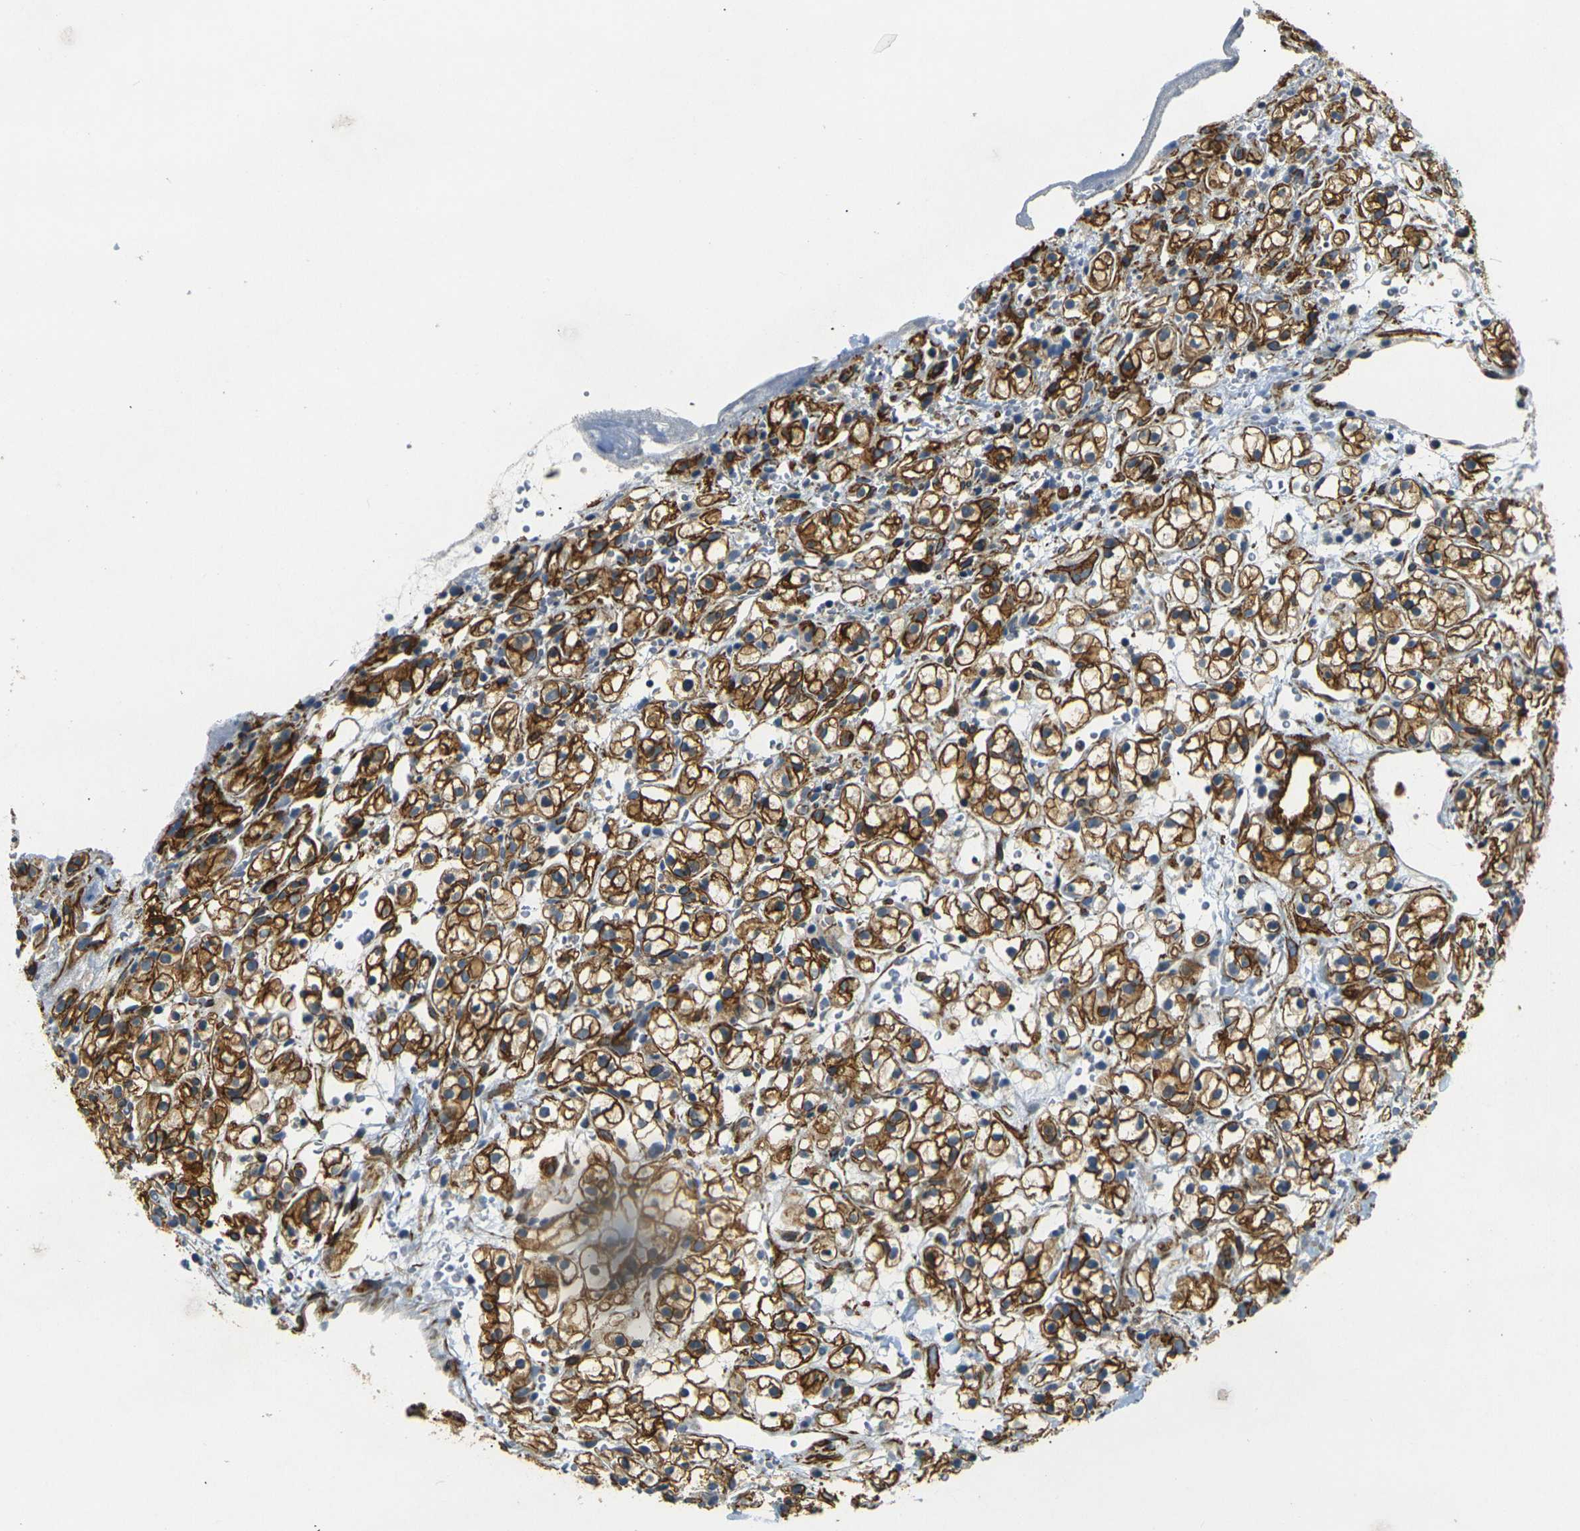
{"staining": {"intensity": "strong", "quantity": ">75%", "location": "cytoplasmic/membranous"}, "tissue": "renal cancer", "cell_type": "Tumor cells", "image_type": "cancer", "snomed": [{"axis": "morphology", "description": "Adenocarcinoma, NOS"}, {"axis": "topography", "description": "Kidney"}], "caption": "Renal cancer (adenocarcinoma) was stained to show a protein in brown. There is high levels of strong cytoplasmic/membranous staining in approximately >75% of tumor cells. Nuclei are stained in blue.", "gene": "EPHA7", "patient": {"sex": "male", "age": 61}}